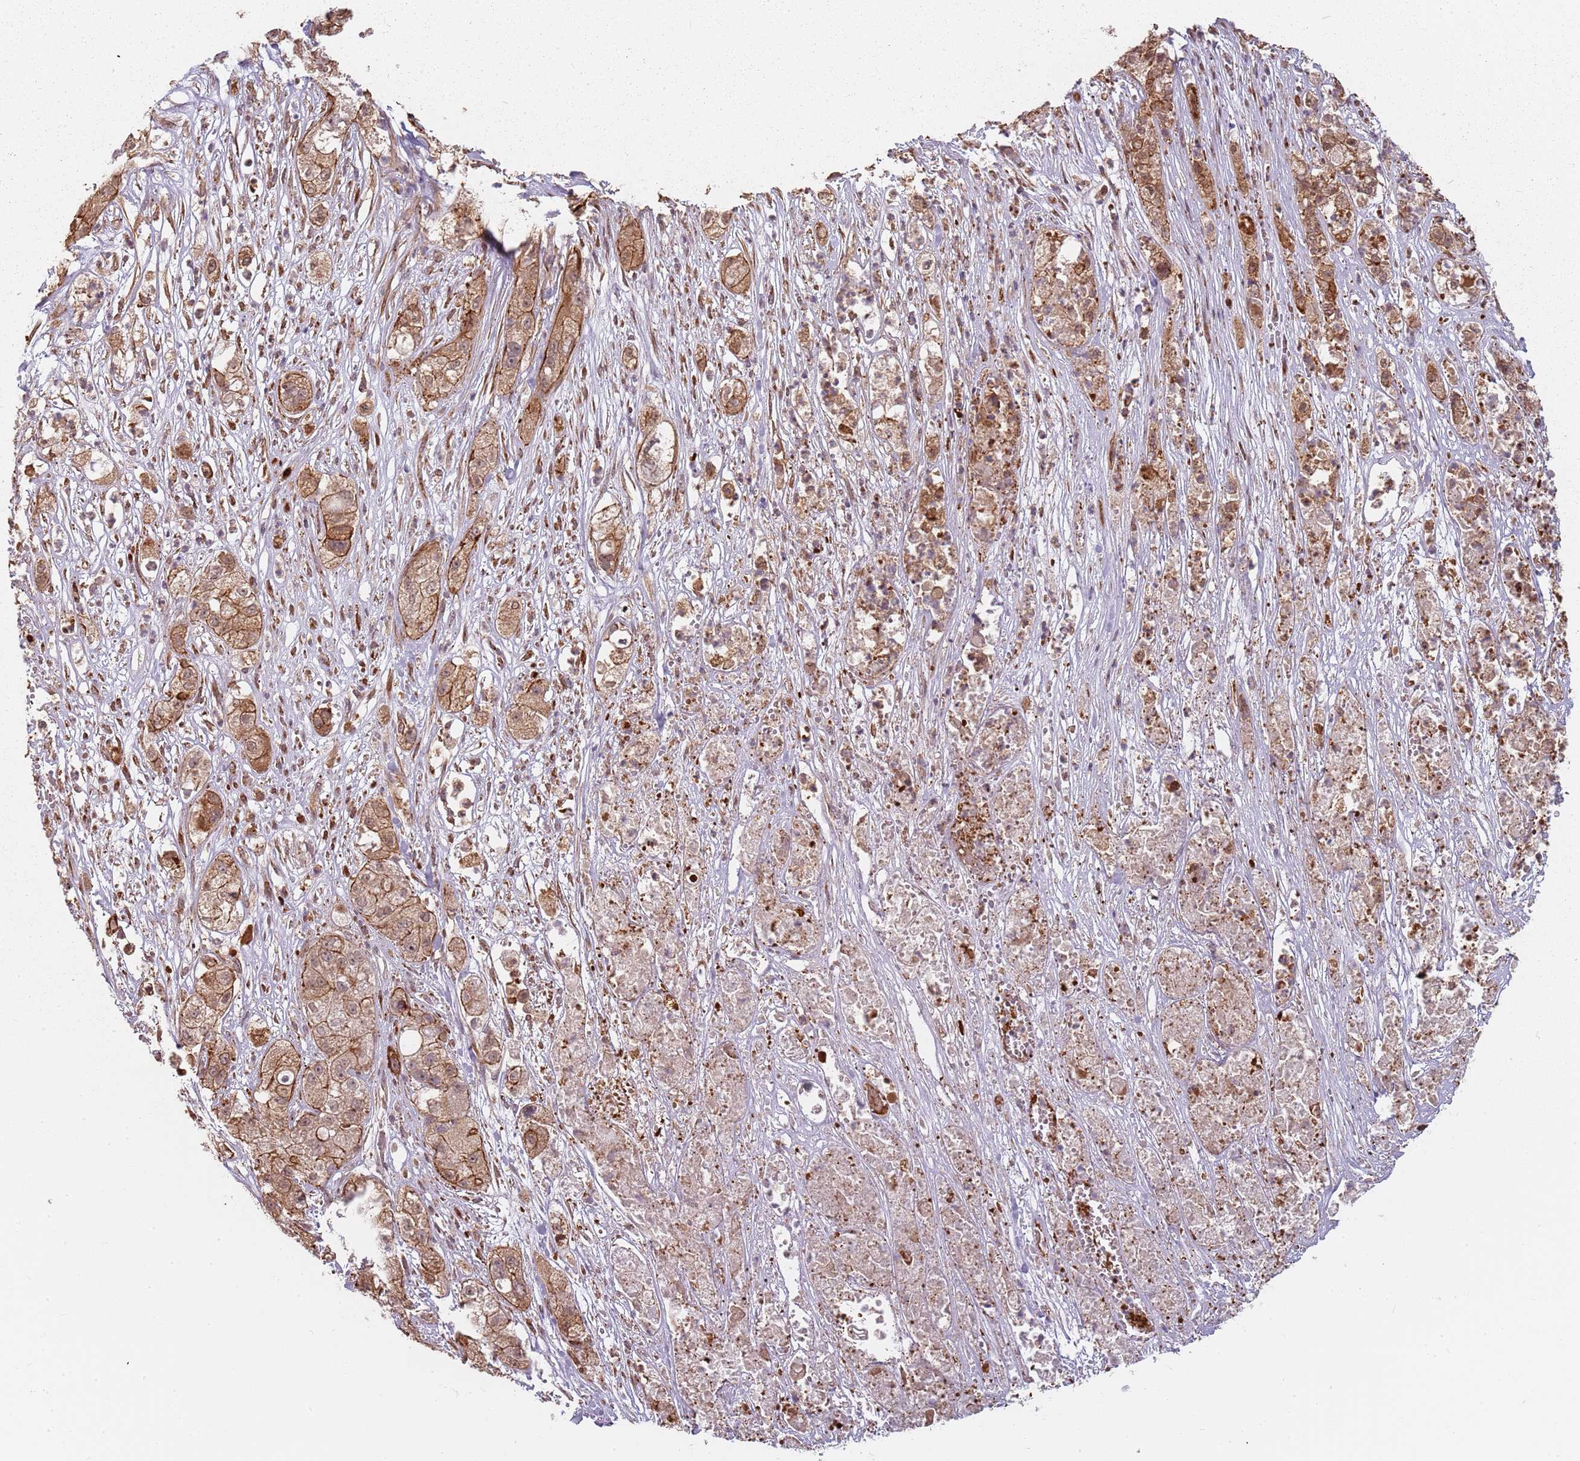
{"staining": {"intensity": "moderate", "quantity": ">75%", "location": "cytoplasmic/membranous"}, "tissue": "pancreatic cancer", "cell_type": "Tumor cells", "image_type": "cancer", "snomed": [{"axis": "morphology", "description": "Adenocarcinoma, NOS"}, {"axis": "topography", "description": "Pancreas"}], "caption": "There is medium levels of moderate cytoplasmic/membranous positivity in tumor cells of adenocarcinoma (pancreatic), as demonstrated by immunohistochemical staining (brown color).", "gene": "PPP1R14C", "patient": {"sex": "female", "age": 78}}